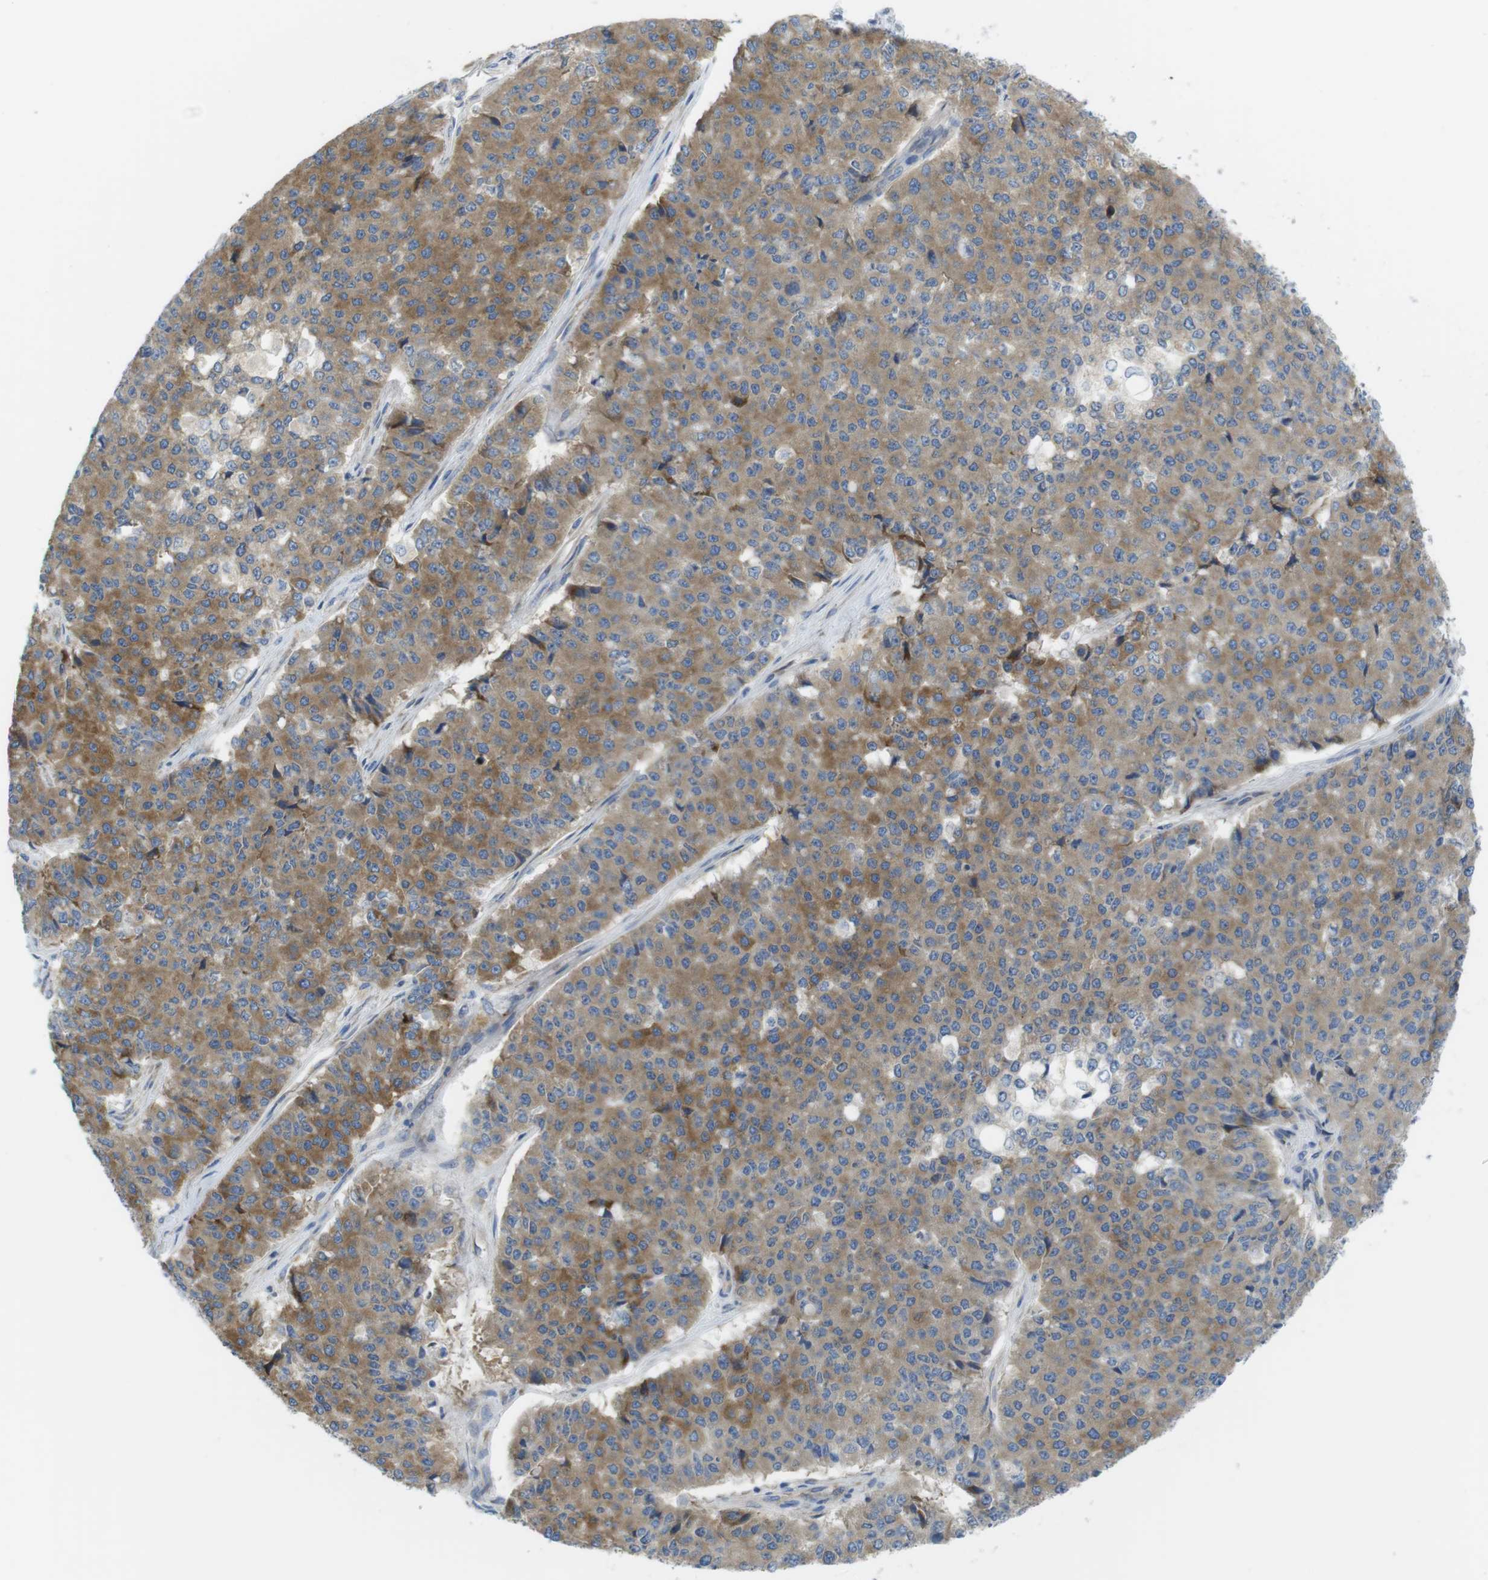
{"staining": {"intensity": "moderate", "quantity": ">75%", "location": "cytoplasmic/membranous"}, "tissue": "pancreatic cancer", "cell_type": "Tumor cells", "image_type": "cancer", "snomed": [{"axis": "morphology", "description": "Adenocarcinoma, NOS"}, {"axis": "topography", "description": "Pancreas"}], "caption": "Protein expression analysis of human pancreatic cancer (adenocarcinoma) reveals moderate cytoplasmic/membranous positivity in about >75% of tumor cells.", "gene": "TMEM234", "patient": {"sex": "male", "age": 50}}